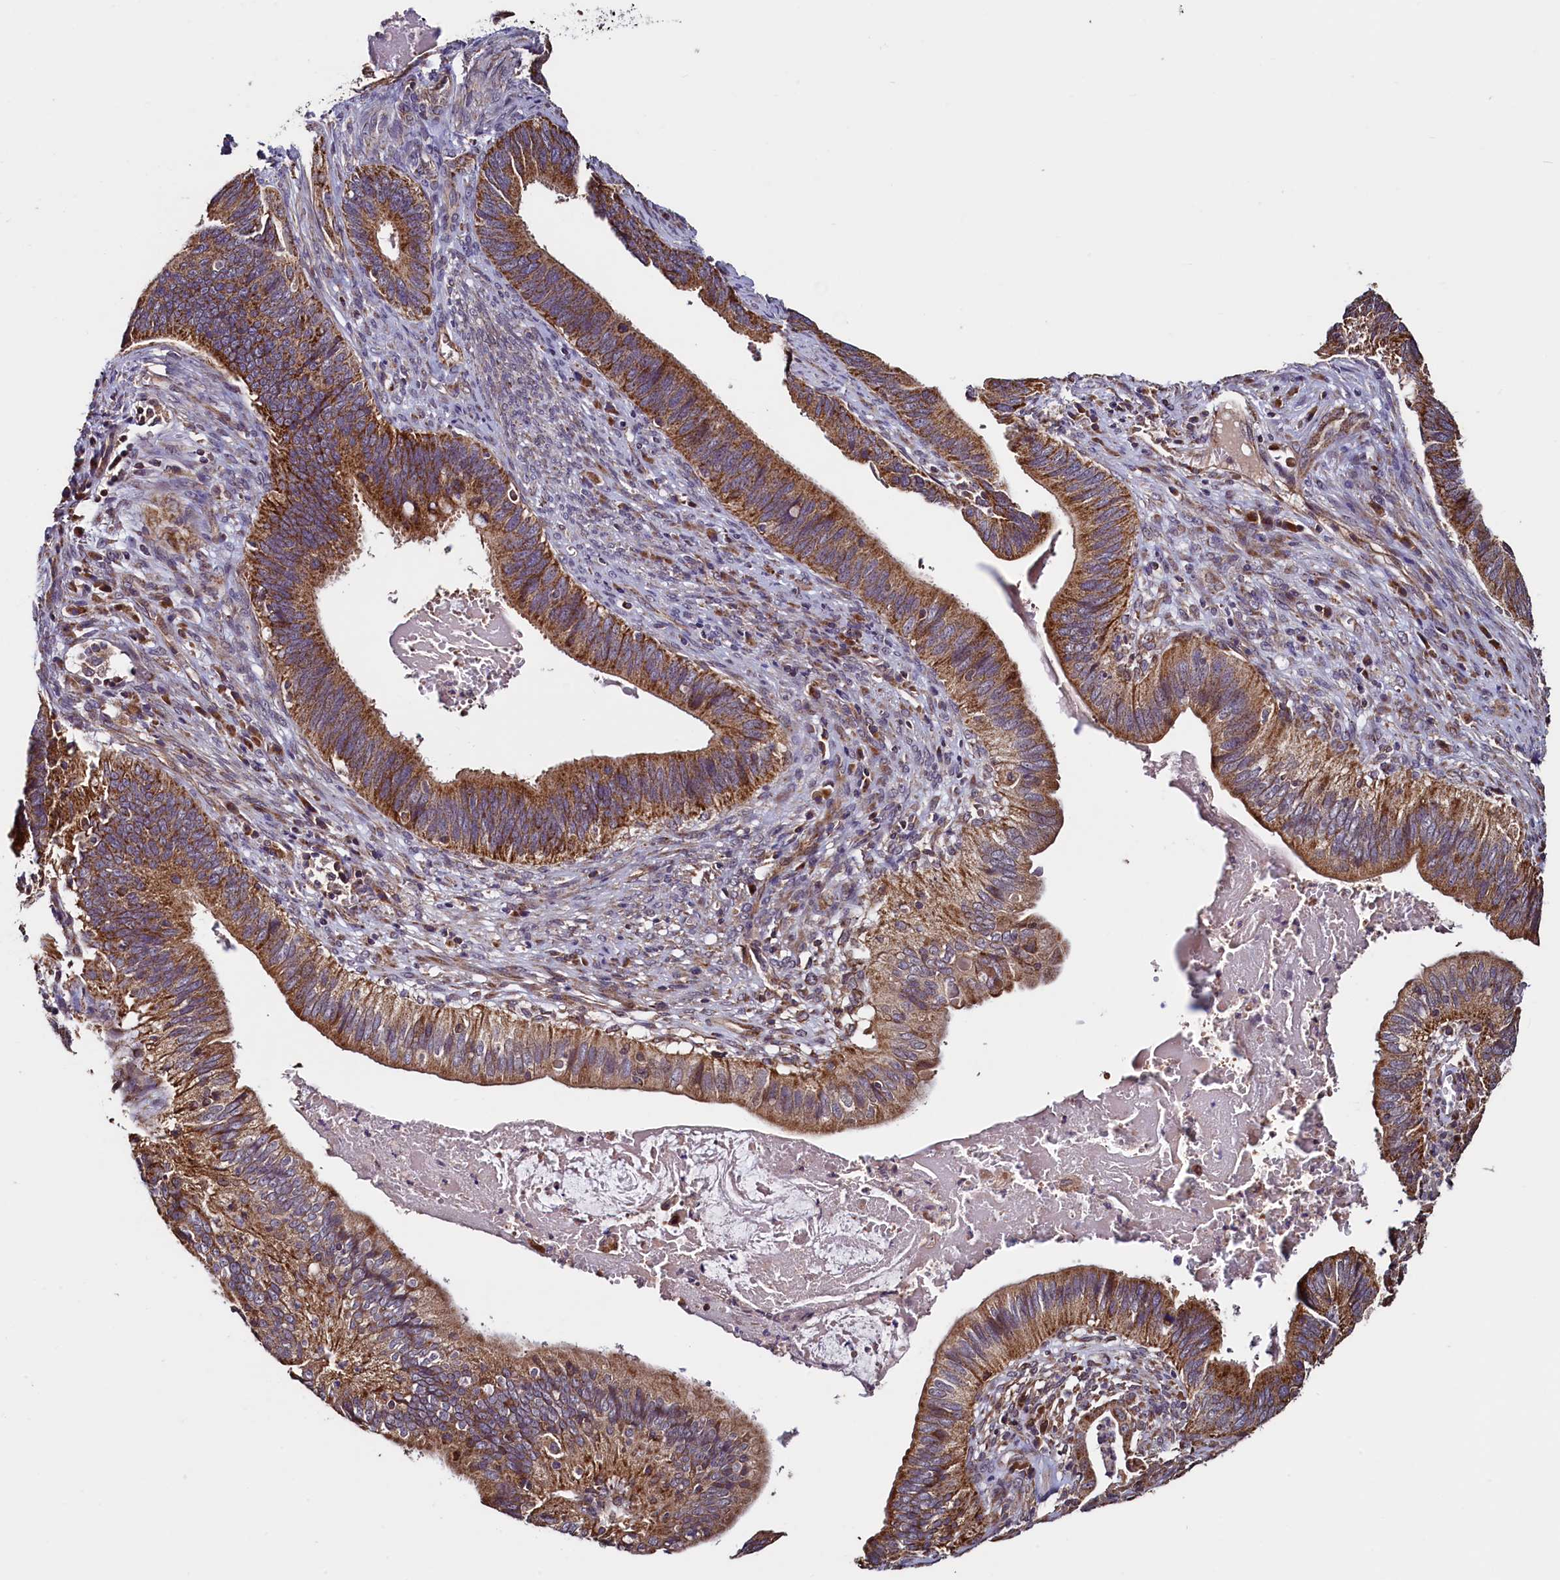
{"staining": {"intensity": "moderate", "quantity": ">75%", "location": "cytoplasmic/membranous"}, "tissue": "cervical cancer", "cell_type": "Tumor cells", "image_type": "cancer", "snomed": [{"axis": "morphology", "description": "Adenocarcinoma, NOS"}, {"axis": "topography", "description": "Cervix"}], "caption": "A histopathology image of human cervical cancer stained for a protein displays moderate cytoplasmic/membranous brown staining in tumor cells.", "gene": "RBFA", "patient": {"sex": "female", "age": 42}}